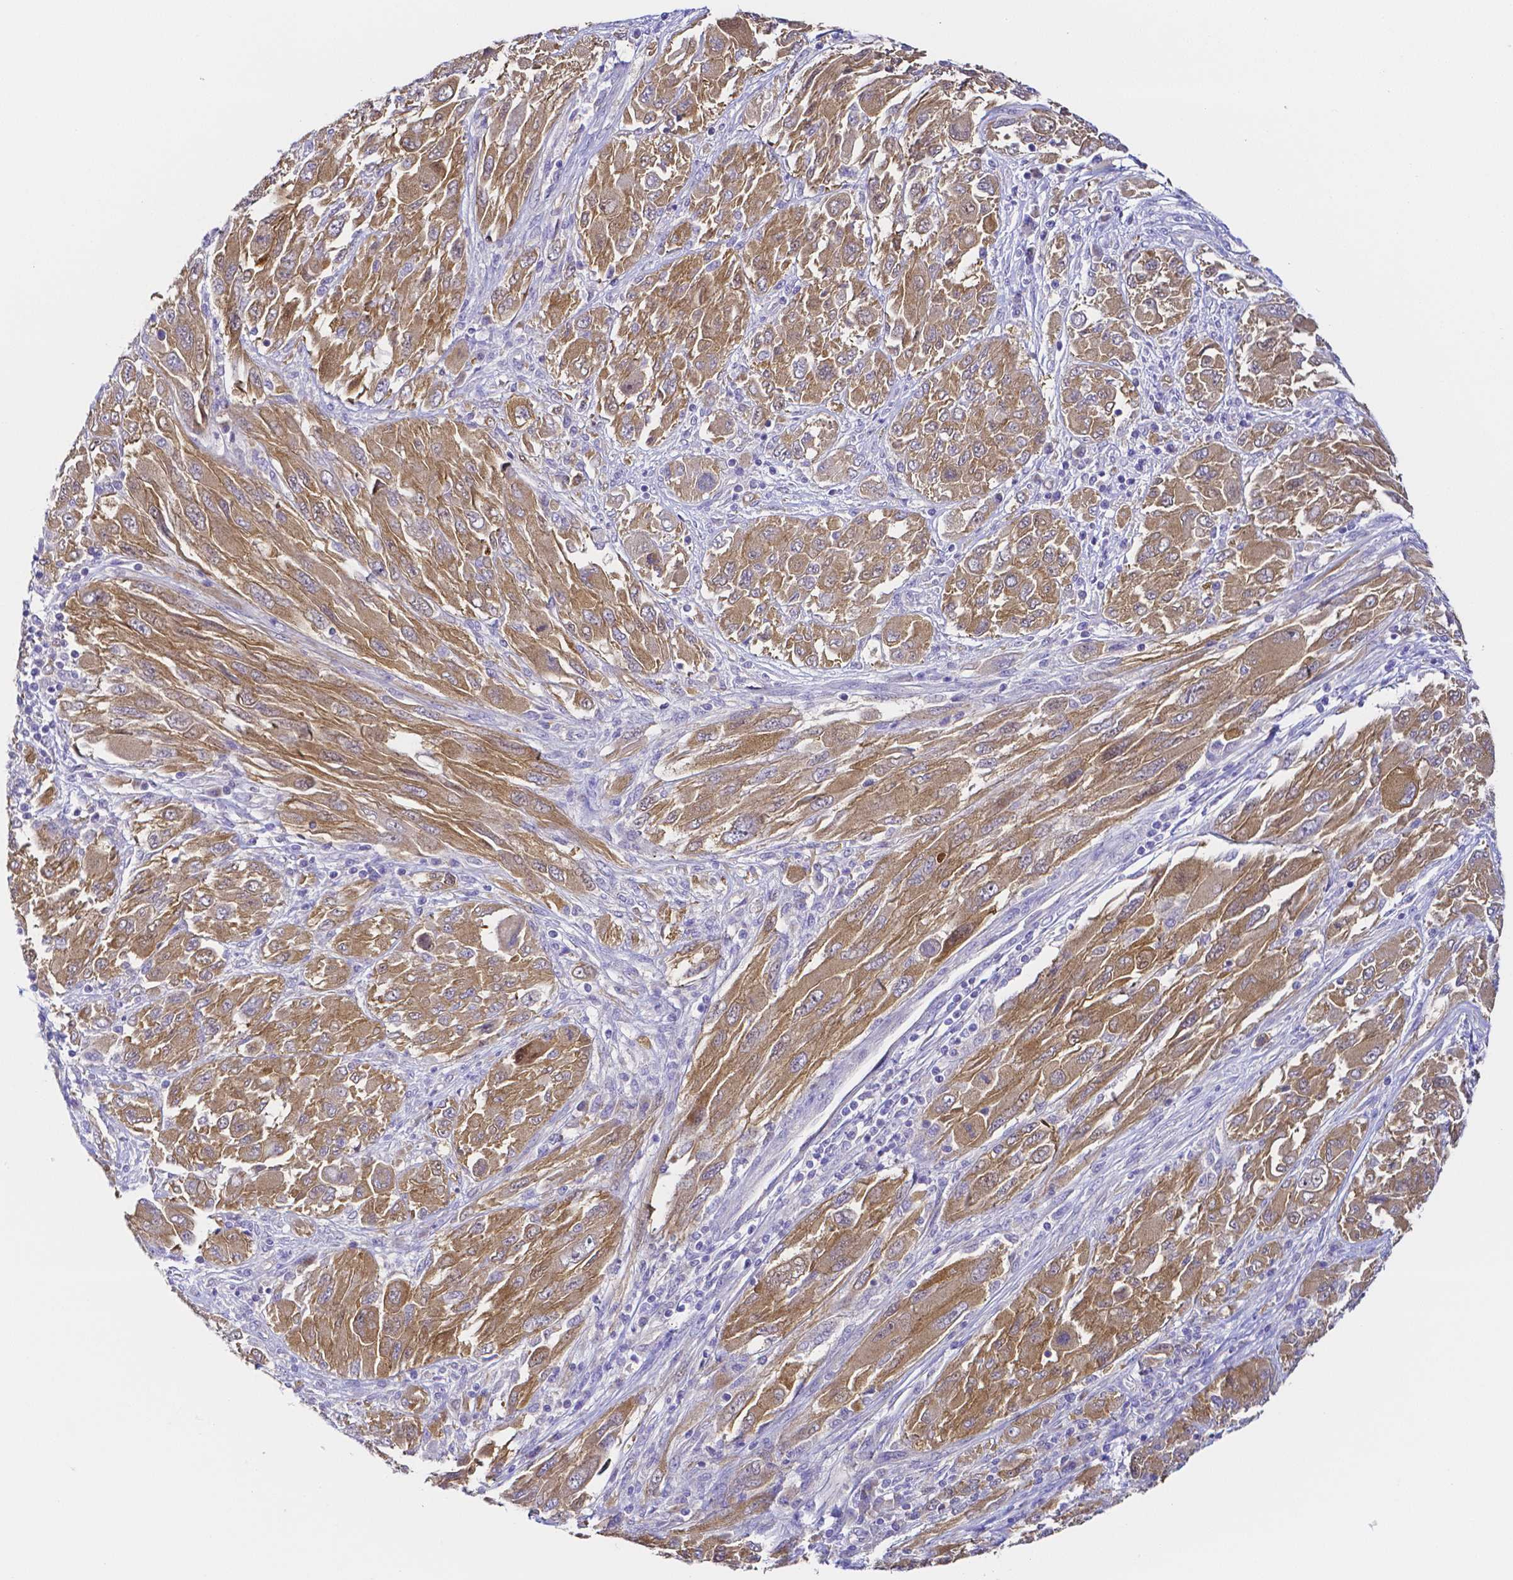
{"staining": {"intensity": "moderate", "quantity": ">75%", "location": "cytoplasmic/membranous"}, "tissue": "melanoma", "cell_type": "Tumor cells", "image_type": "cancer", "snomed": [{"axis": "morphology", "description": "Malignant melanoma, NOS"}, {"axis": "topography", "description": "Skin"}], "caption": "Immunohistochemistry (DAB) staining of malignant melanoma demonstrates moderate cytoplasmic/membranous protein positivity in about >75% of tumor cells. Using DAB (3,3'-diaminobenzidine) (brown) and hematoxylin (blue) stains, captured at high magnification using brightfield microscopy.", "gene": "PKP3", "patient": {"sex": "female", "age": 91}}